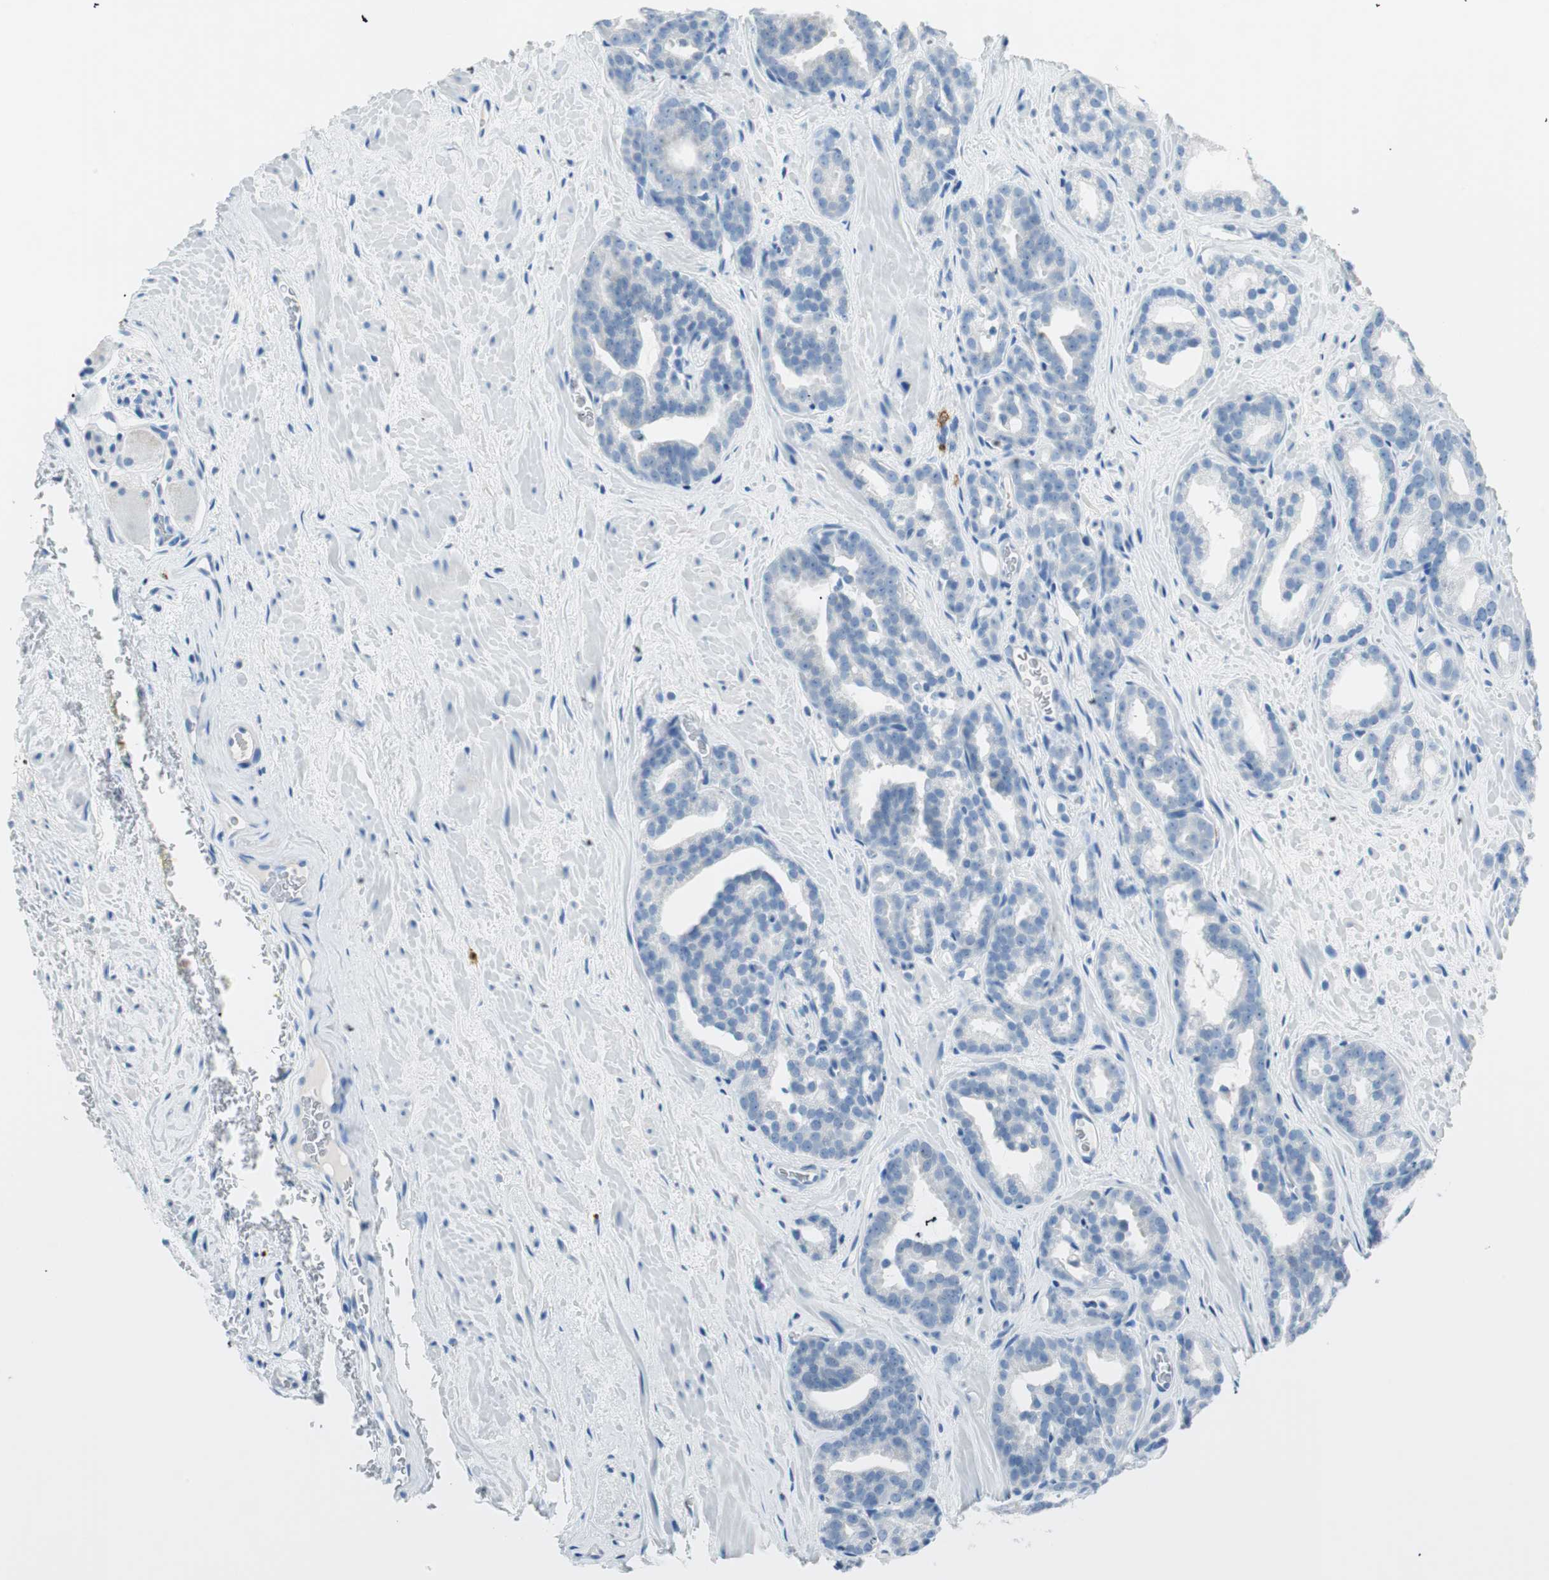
{"staining": {"intensity": "negative", "quantity": "none", "location": "none"}, "tissue": "prostate cancer", "cell_type": "Tumor cells", "image_type": "cancer", "snomed": [{"axis": "morphology", "description": "Adenocarcinoma, Low grade"}, {"axis": "topography", "description": "Prostate"}], "caption": "Immunohistochemistry histopathology image of human prostate cancer (adenocarcinoma (low-grade)) stained for a protein (brown), which exhibits no staining in tumor cells.", "gene": "TNFRSF13C", "patient": {"sex": "male", "age": 63}}